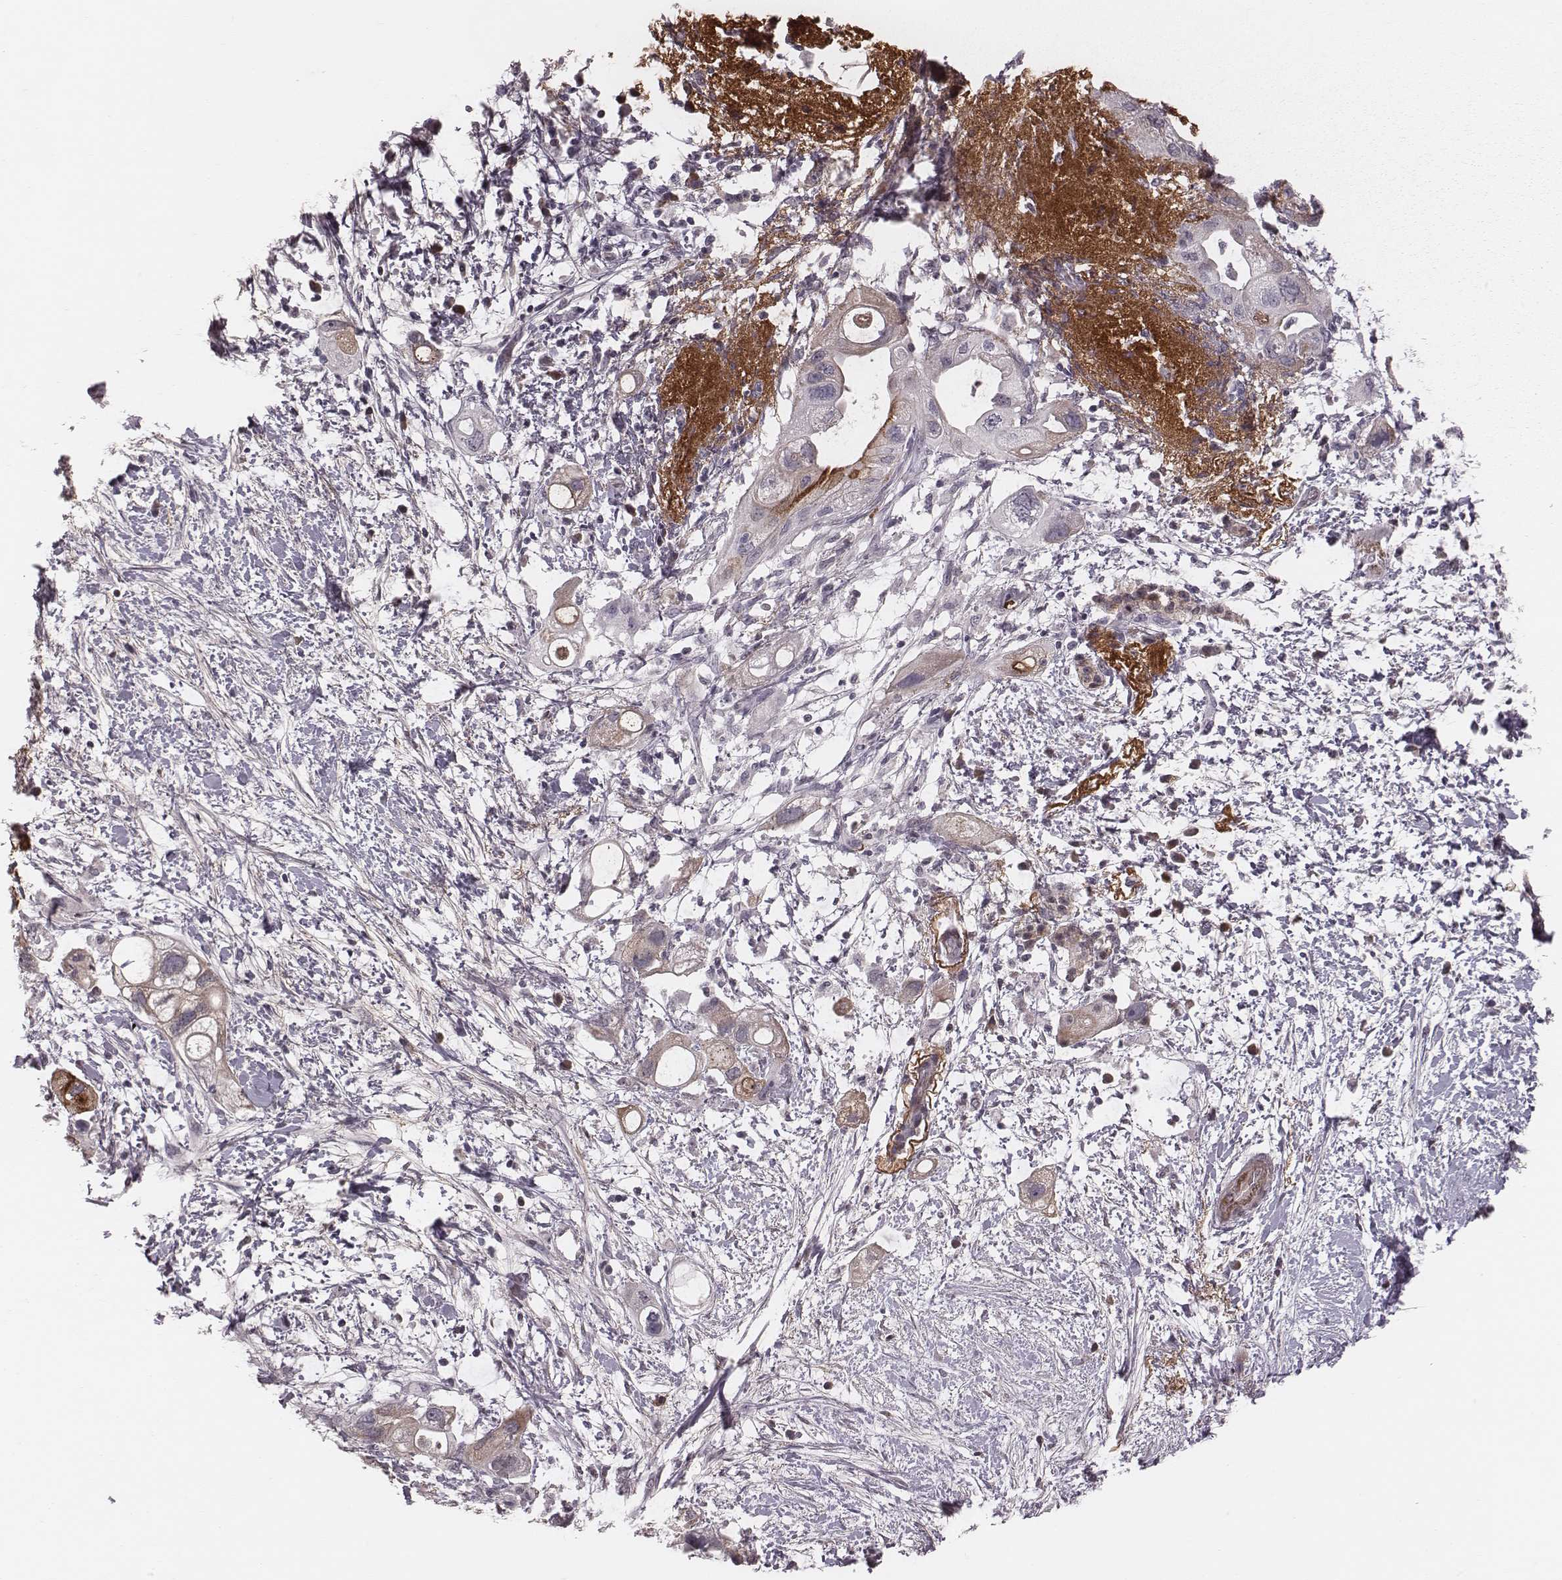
{"staining": {"intensity": "moderate", "quantity": "<25%", "location": "cytoplasmic/membranous"}, "tissue": "pancreatic cancer", "cell_type": "Tumor cells", "image_type": "cancer", "snomed": [{"axis": "morphology", "description": "Adenocarcinoma, NOS"}, {"axis": "topography", "description": "Pancreas"}], "caption": "Immunohistochemical staining of pancreatic cancer exhibits low levels of moderate cytoplasmic/membranous protein expression in approximately <25% of tumor cells.", "gene": "CFTR", "patient": {"sex": "female", "age": 72}}